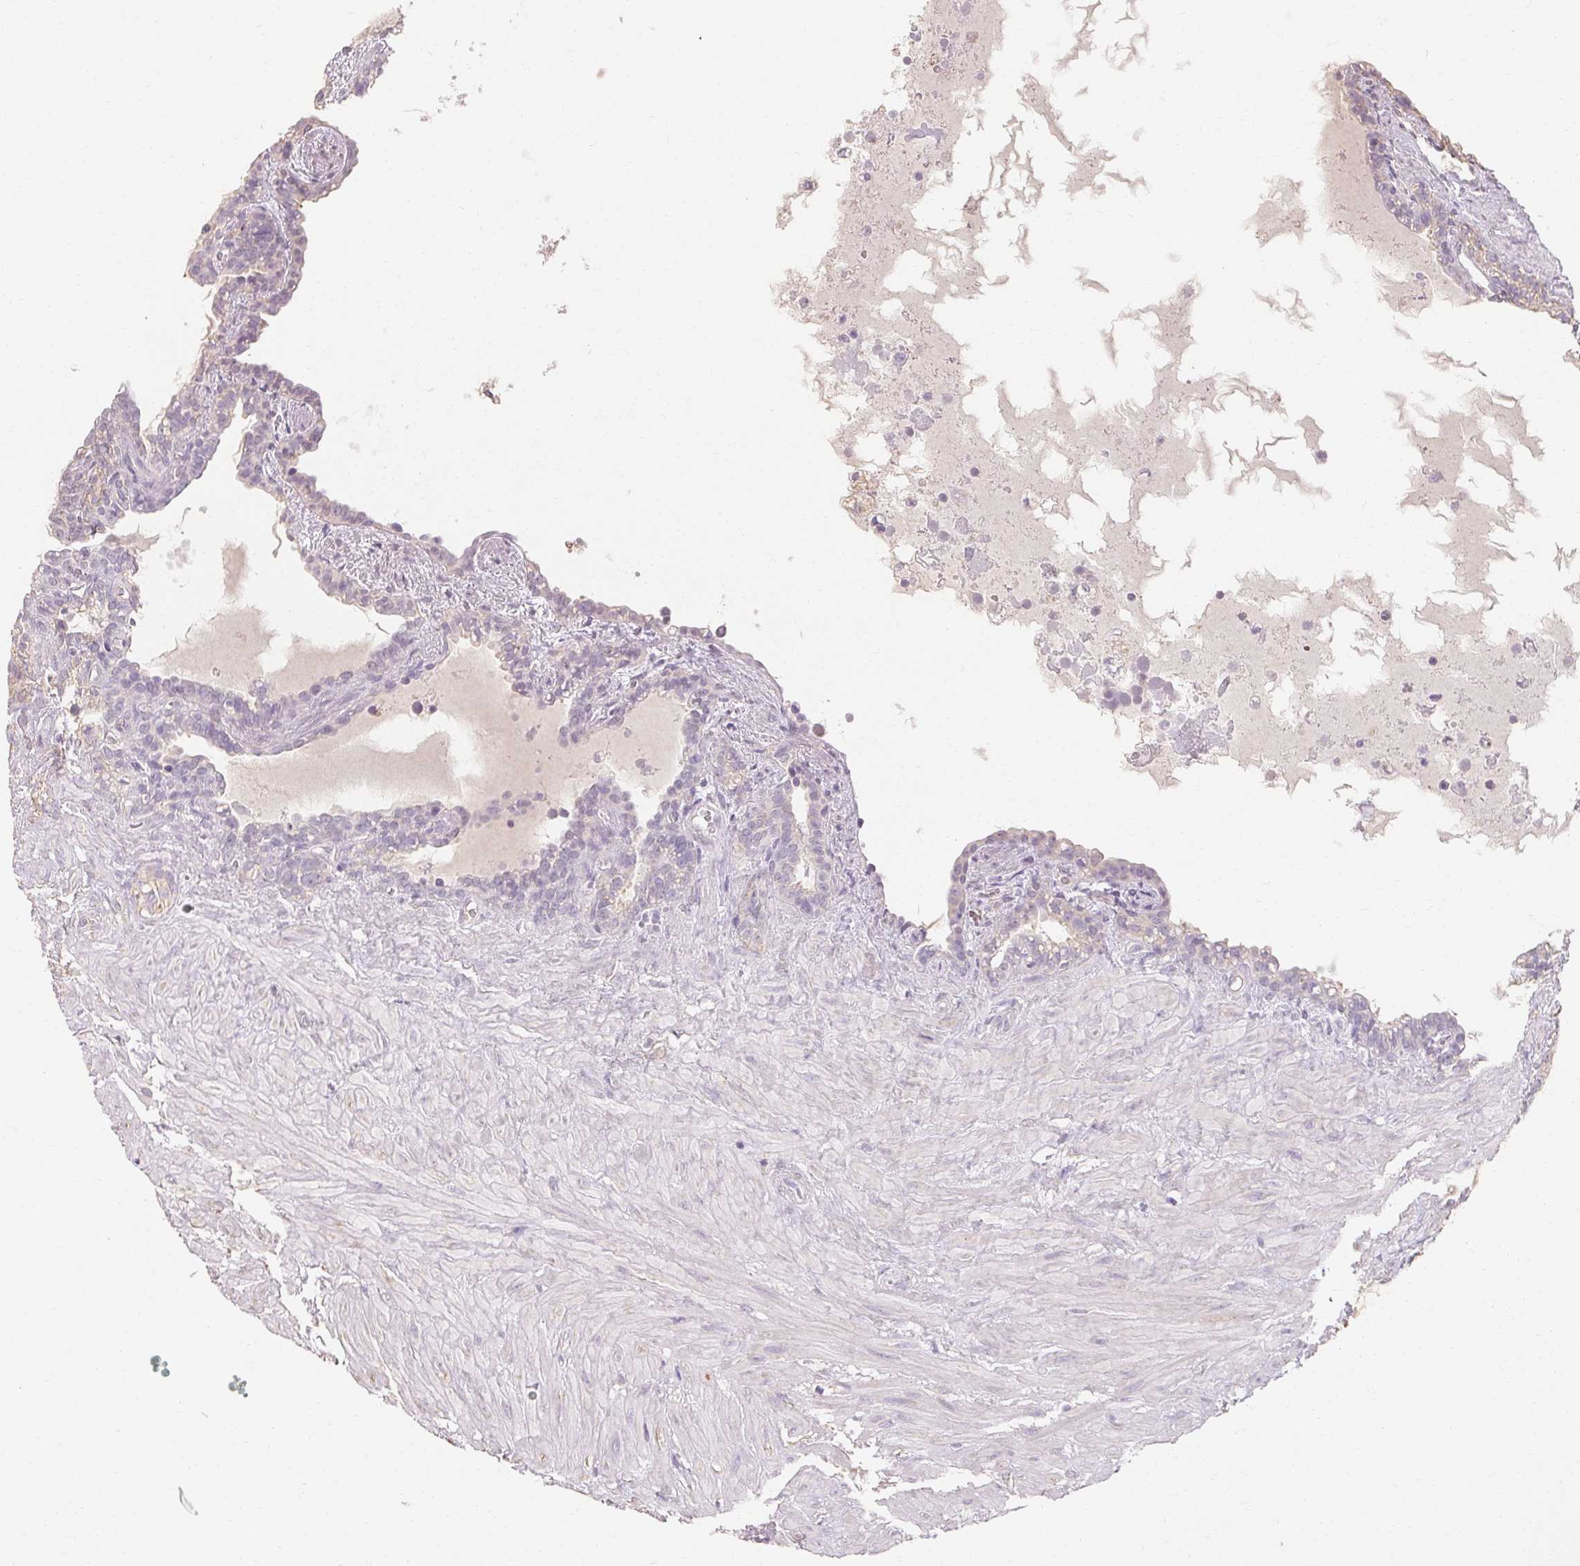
{"staining": {"intensity": "weak", "quantity": "<25%", "location": "cytoplasmic/membranous"}, "tissue": "seminal vesicle", "cell_type": "Glandular cells", "image_type": "normal", "snomed": [{"axis": "morphology", "description": "Normal tissue, NOS"}, {"axis": "topography", "description": "Seminal veicle"}], "caption": "IHC image of benign seminal vesicle: seminal vesicle stained with DAB (3,3'-diaminobenzidine) reveals no significant protein staining in glandular cells. The staining was performed using DAB to visualize the protein expression in brown, while the nuclei were stained in blue with hematoxylin (Magnification: 20x).", "gene": "MAP7D2", "patient": {"sex": "male", "age": 76}}